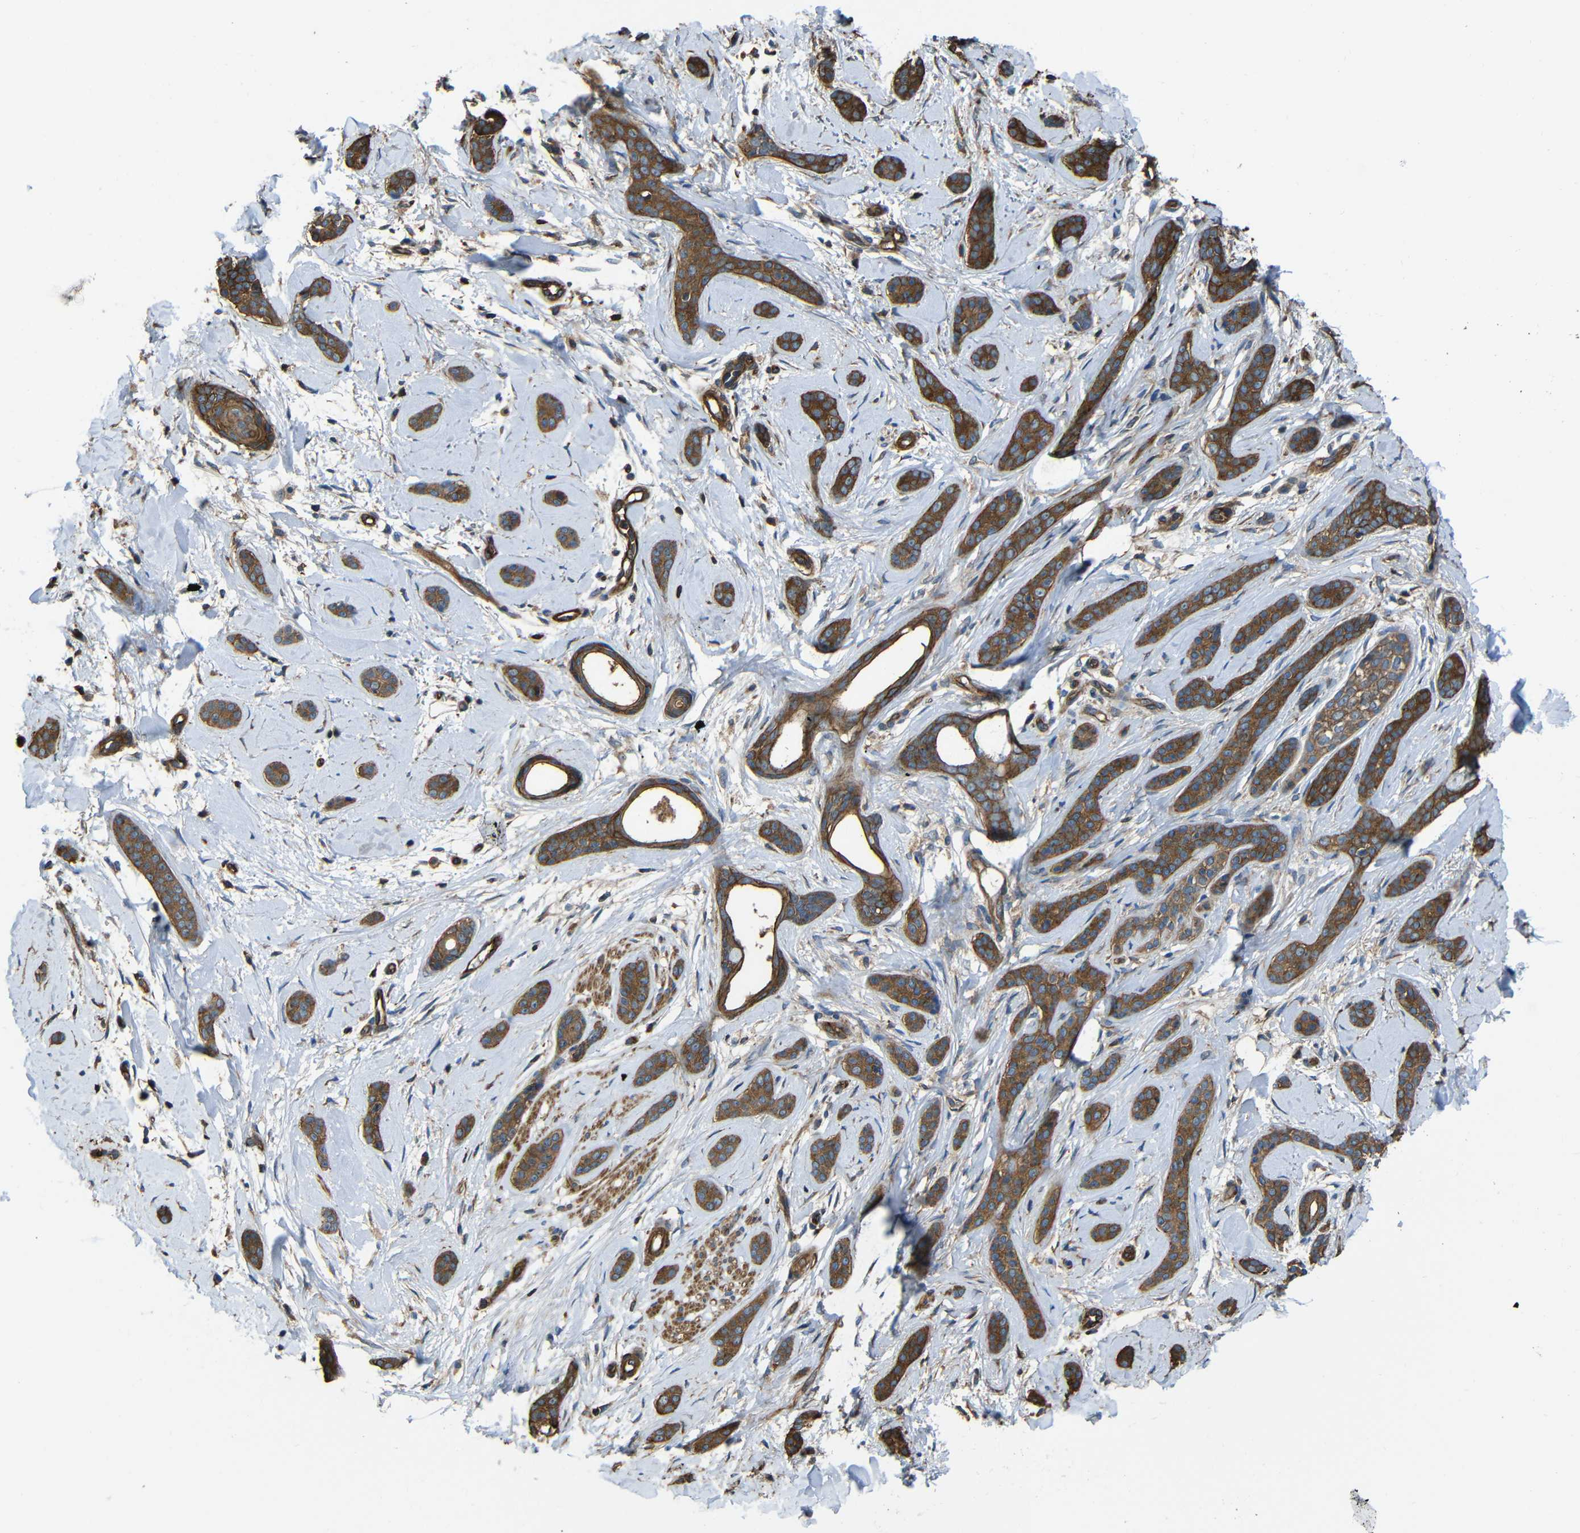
{"staining": {"intensity": "moderate", "quantity": ">75%", "location": "cytoplasmic/membranous"}, "tissue": "skin cancer", "cell_type": "Tumor cells", "image_type": "cancer", "snomed": [{"axis": "morphology", "description": "Basal cell carcinoma"}, {"axis": "morphology", "description": "Adnexal tumor, benign"}, {"axis": "topography", "description": "Skin"}], "caption": "Moderate cytoplasmic/membranous protein staining is identified in about >75% of tumor cells in basal cell carcinoma (skin). (brown staining indicates protein expression, while blue staining denotes nuclei).", "gene": "PTCH1", "patient": {"sex": "female", "age": 42}}